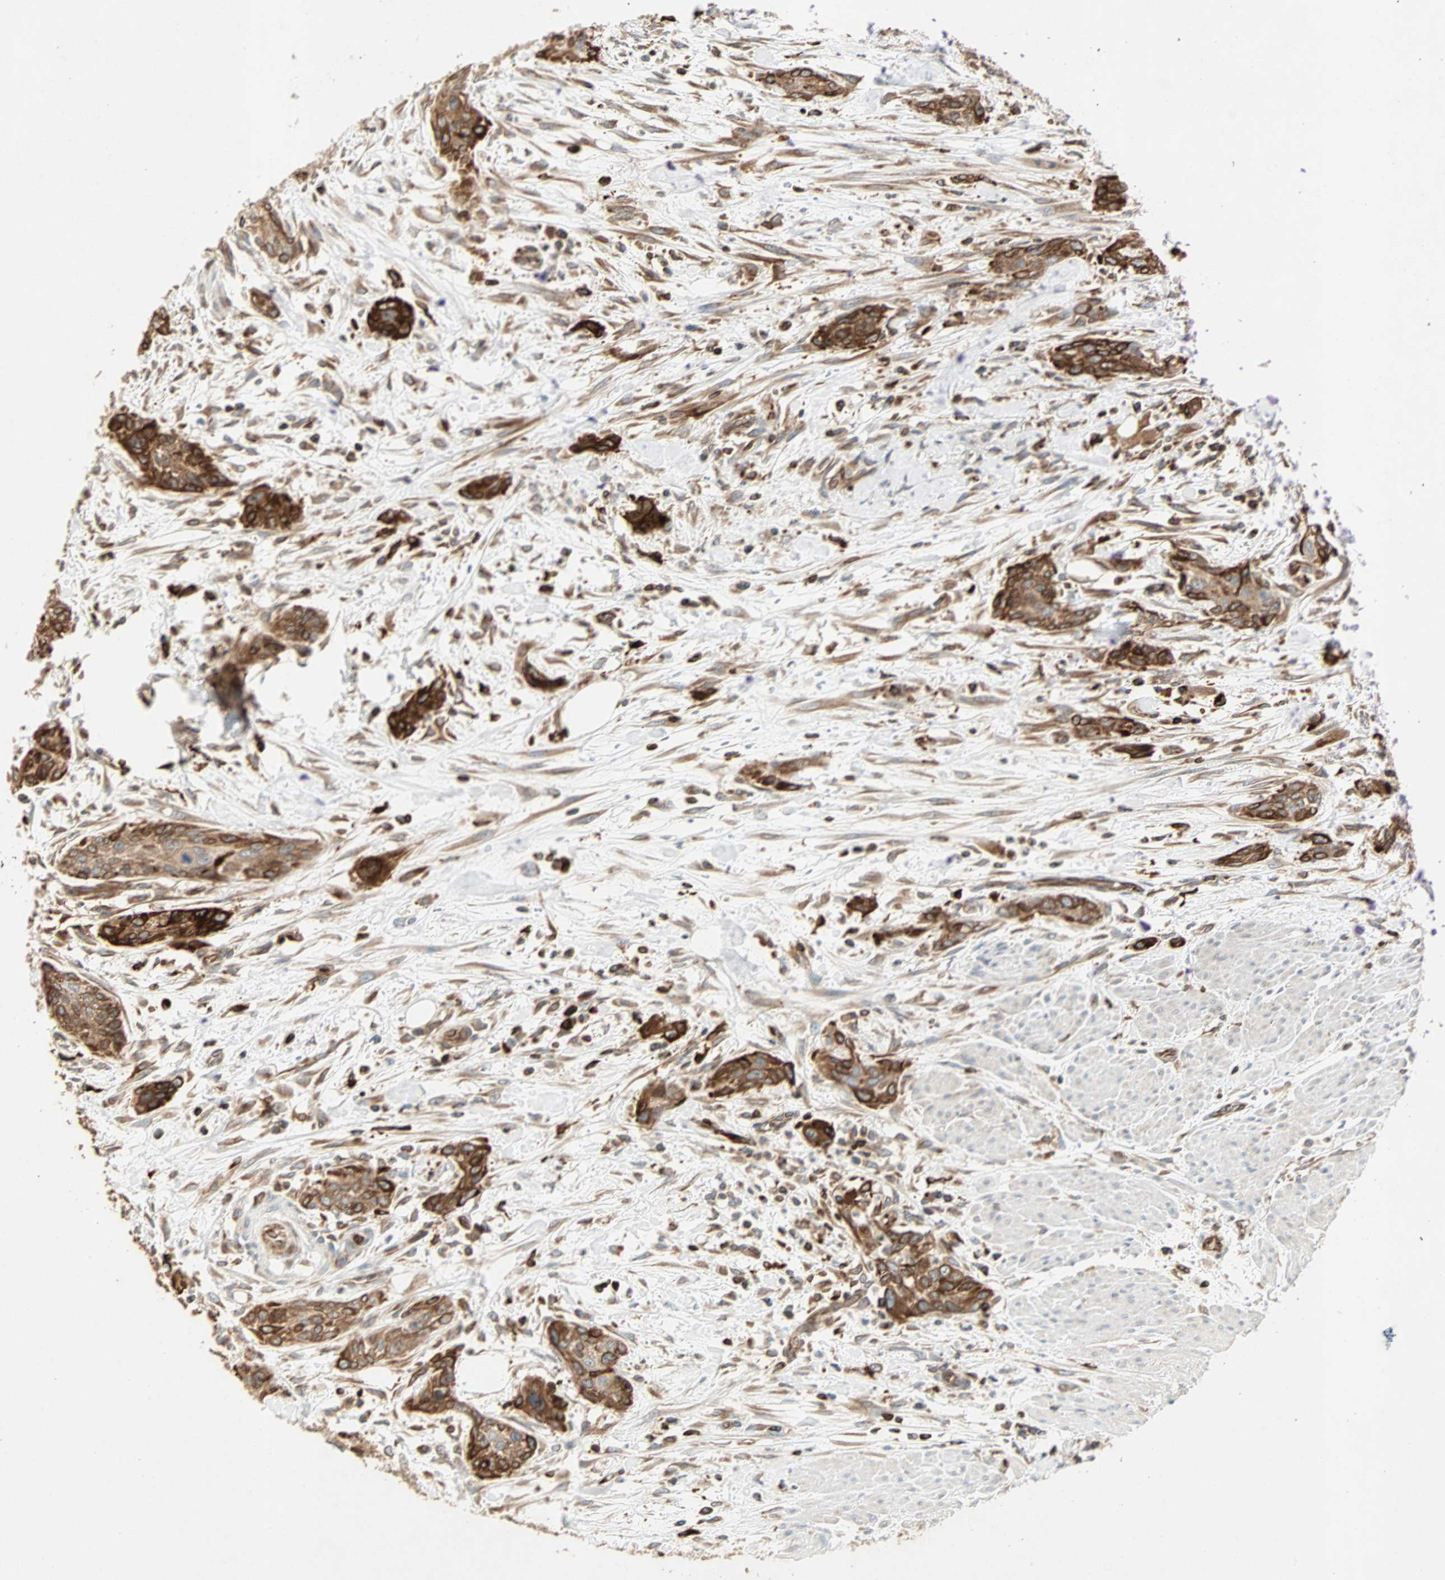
{"staining": {"intensity": "strong", "quantity": ">75%", "location": "cytoplasmic/membranous"}, "tissue": "urothelial cancer", "cell_type": "Tumor cells", "image_type": "cancer", "snomed": [{"axis": "morphology", "description": "Urothelial carcinoma, High grade"}, {"axis": "topography", "description": "Urinary bladder"}], "caption": "The image shows a brown stain indicating the presence of a protein in the cytoplasmic/membranous of tumor cells in urothelial cancer.", "gene": "TAPBP", "patient": {"sex": "male", "age": 35}}